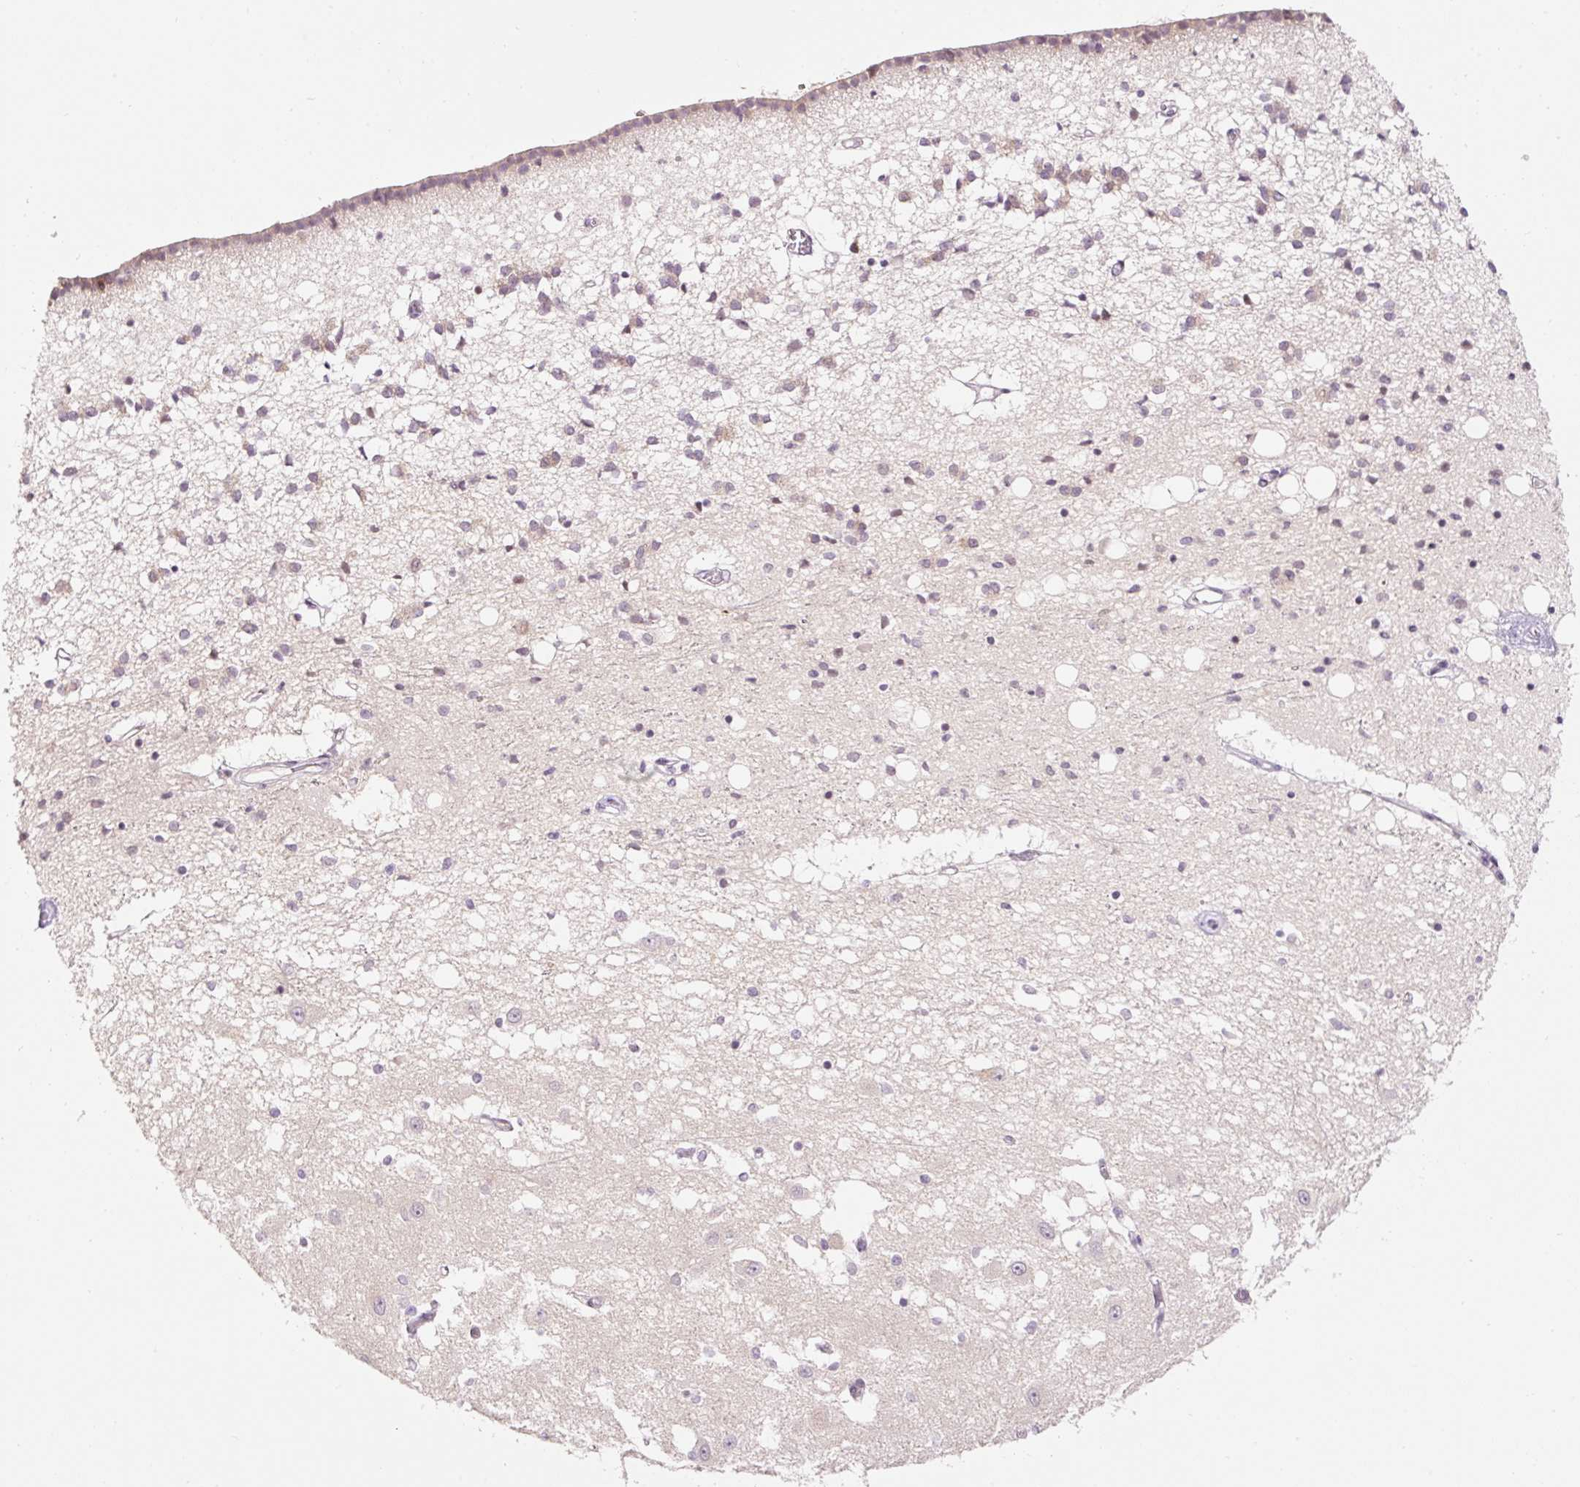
{"staining": {"intensity": "negative", "quantity": "none", "location": "none"}, "tissue": "caudate", "cell_type": "Glial cells", "image_type": "normal", "snomed": [{"axis": "morphology", "description": "Normal tissue, NOS"}, {"axis": "topography", "description": "Lateral ventricle wall"}], "caption": "Glial cells are negative for brown protein staining in normal caudate. The staining was performed using DAB (3,3'-diaminobenzidine) to visualize the protein expression in brown, while the nuclei were stained in blue with hematoxylin (Magnification: 20x).", "gene": "ABHD11", "patient": {"sex": "male", "age": 70}}